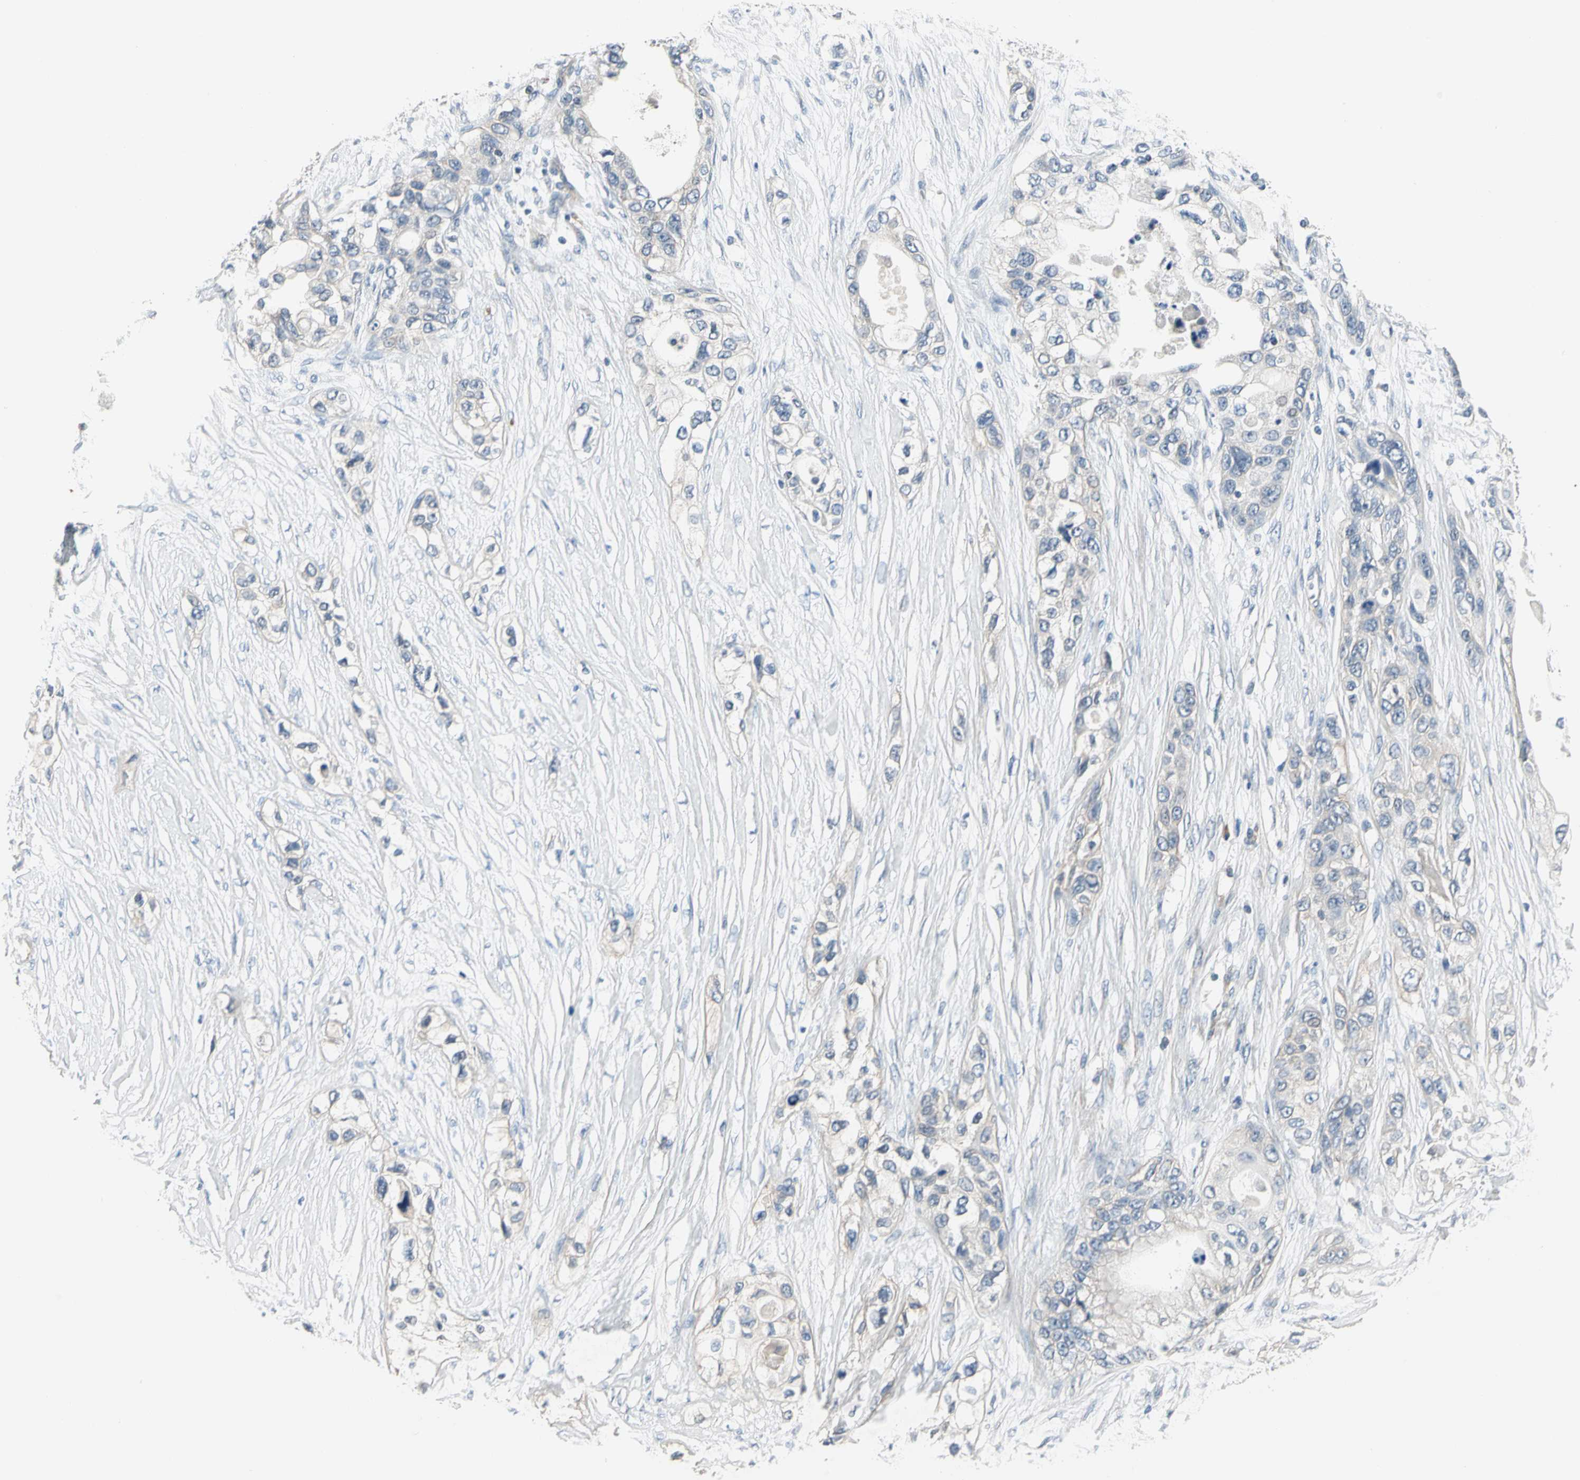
{"staining": {"intensity": "negative", "quantity": "none", "location": "none"}, "tissue": "pancreatic cancer", "cell_type": "Tumor cells", "image_type": "cancer", "snomed": [{"axis": "morphology", "description": "Adenocarcinoma, NOS"}, {"axis": "topography", "description": "Pancreas"}], "caption": "Photomicrograph shows no protein staining in tumor cells of pancreatic cancer (adenocarcinoma) tissue.", "gene": "GPR153", "patient": {"sex": "female", "age": 70}}